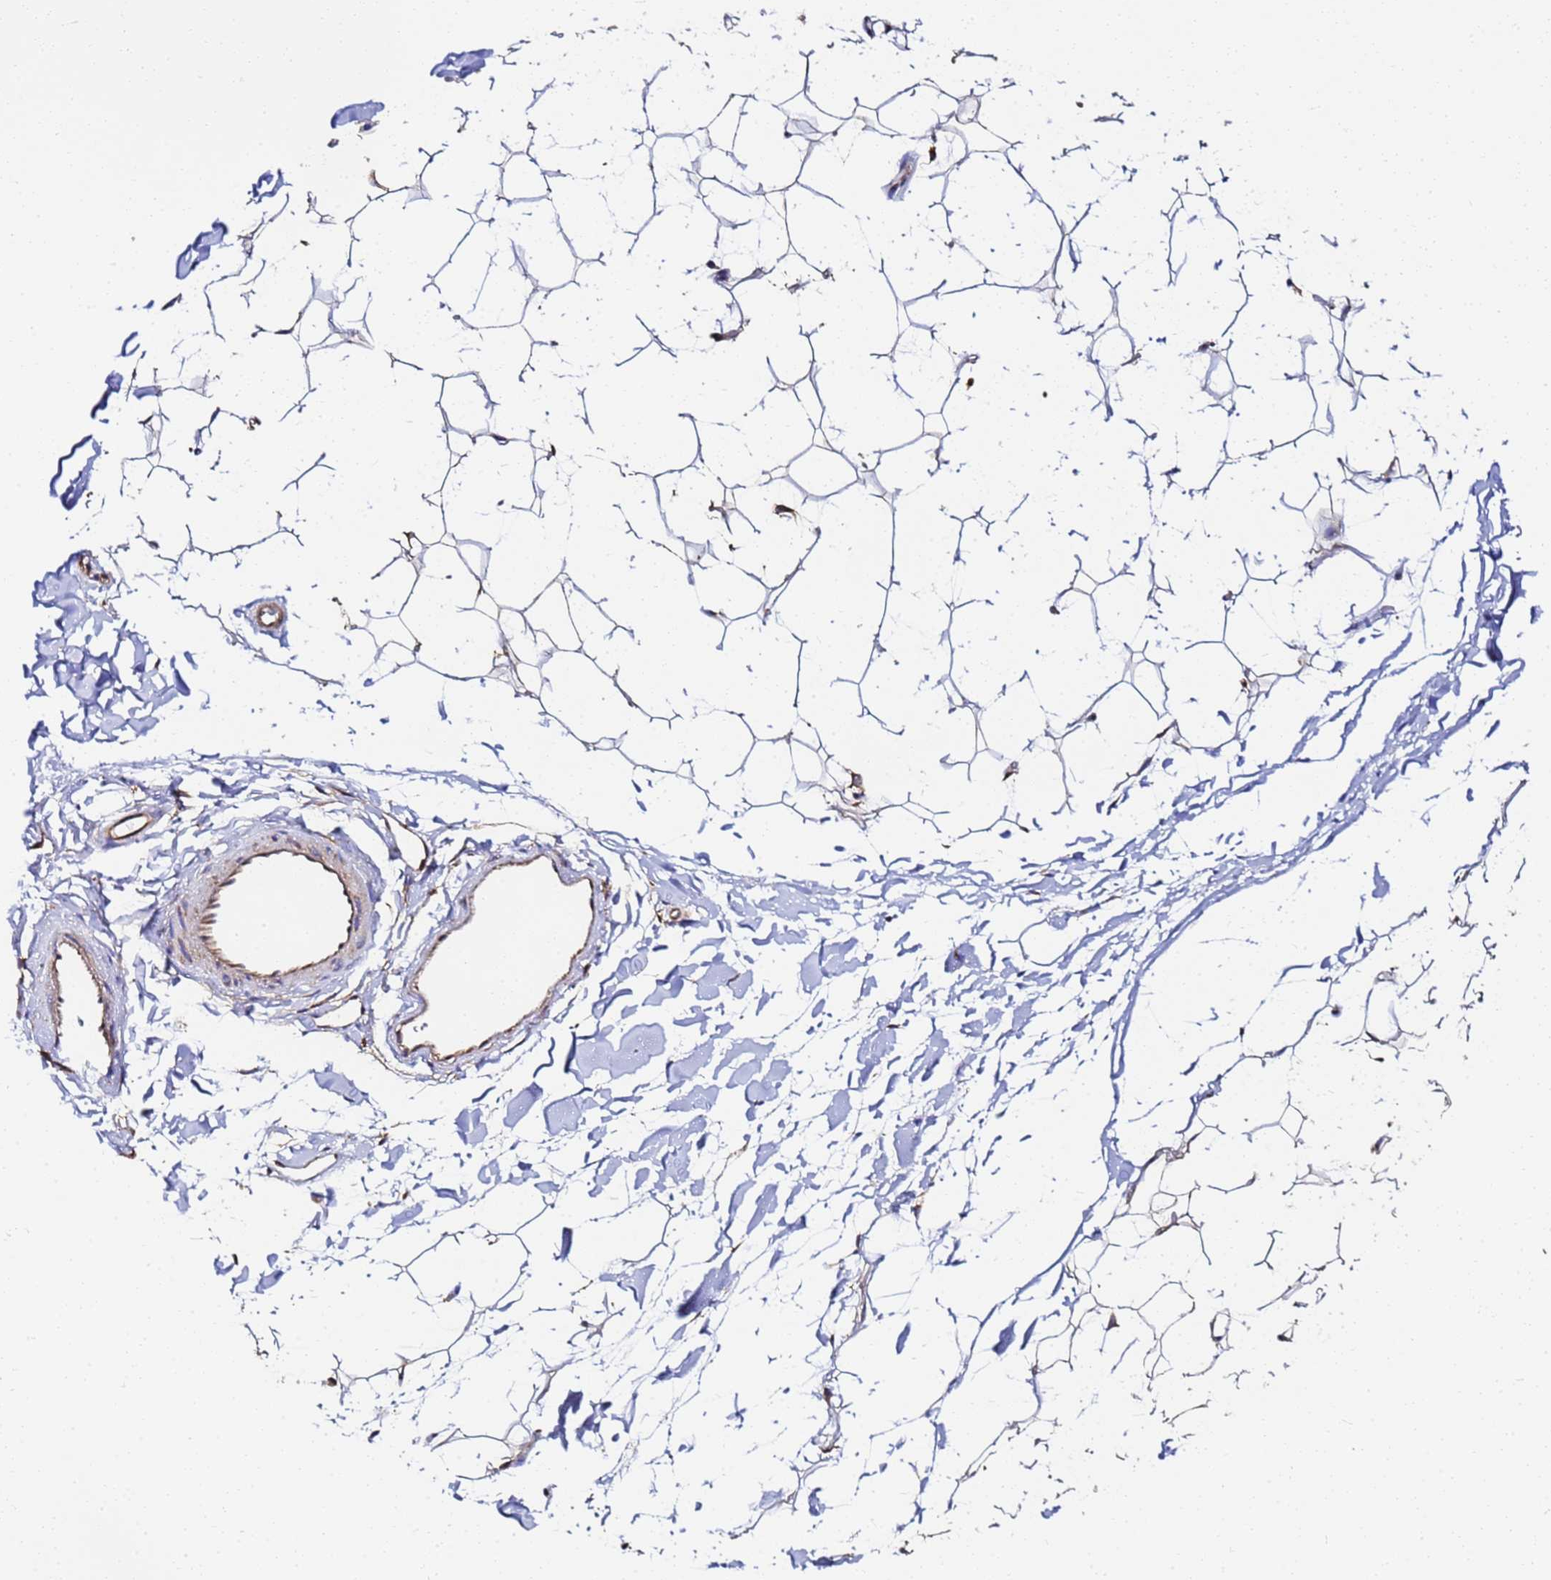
{"staining": {"intensity": "negative", "quantity": "none", "location": "none"}, "tissue": "adipose tissue", "cell_type": "Adipocytes", "image_type": "normal", "snomed": [{"axis": "morphology", "description": "Normal tissue, NOS"}, {"axis": "topography", "description": "Breast"}], "caption": "High power microscopy histopathology image of an immunohistochemistry image of normal adipose tissue, revealing no significant expression in adipocytes.", "gene": "NME1", "patient": {"sex": "female", "age": 26}}